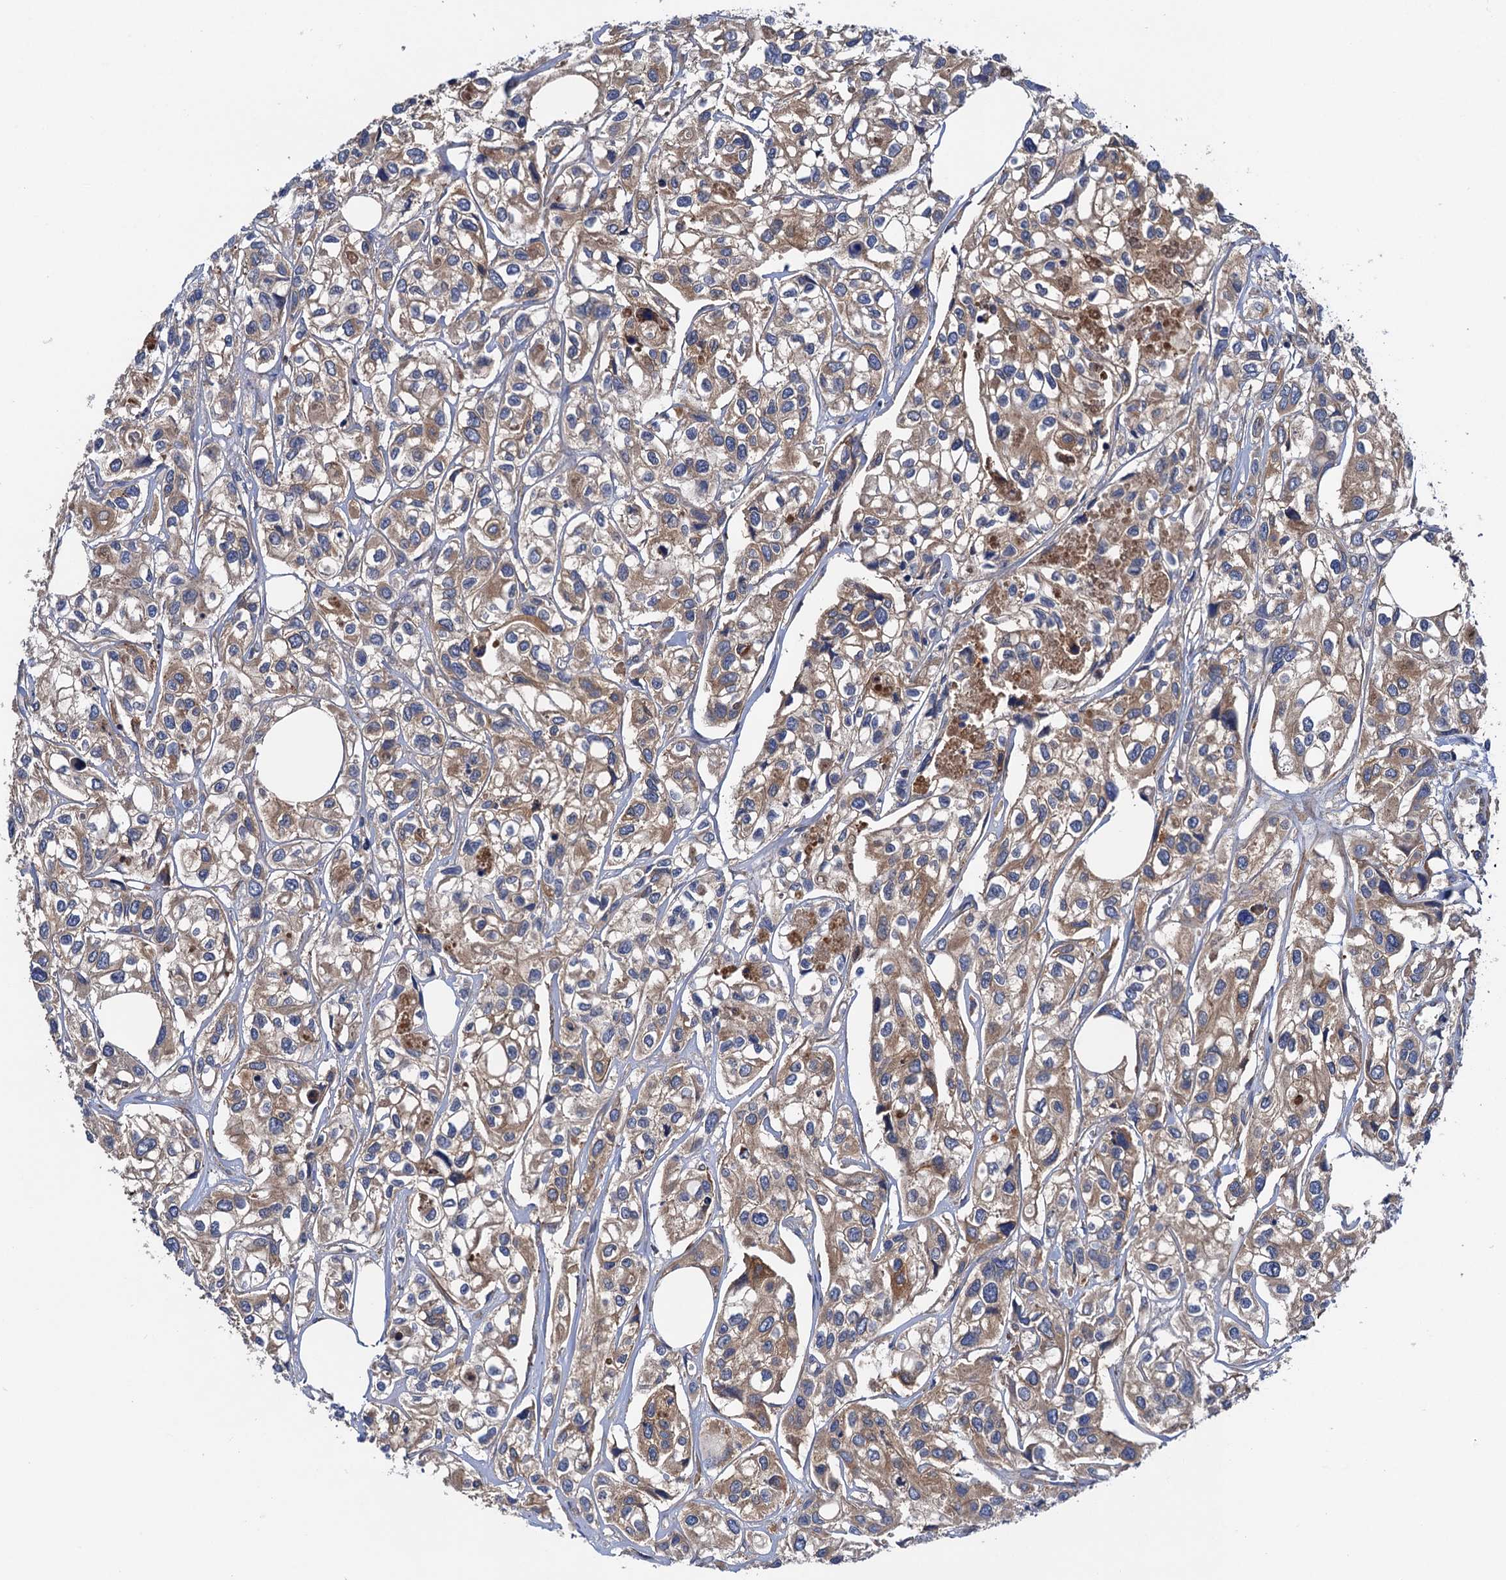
{"staining": {"intensity": "moderate", "quantity": ">75%", "location": "cytoplasmic/membranous"}, "tissue": "urothelial cancer", "cell_type": "Tumor cells", "image_type": "cancer", "snomed": [{"axis": "morphology", "description": "Urothelial carcinoma, High grade"}, {"axis": "topography", "description": "Urinary bladder"}], "caption": "This histopathology image exhibits IHC staining of urothelial cancer, with medium moderate cytoplasmic/membranous staining in about >75% of tumor cells.", "gene": "MRPL48", "patient": {"sex": "male", "age": 67}}